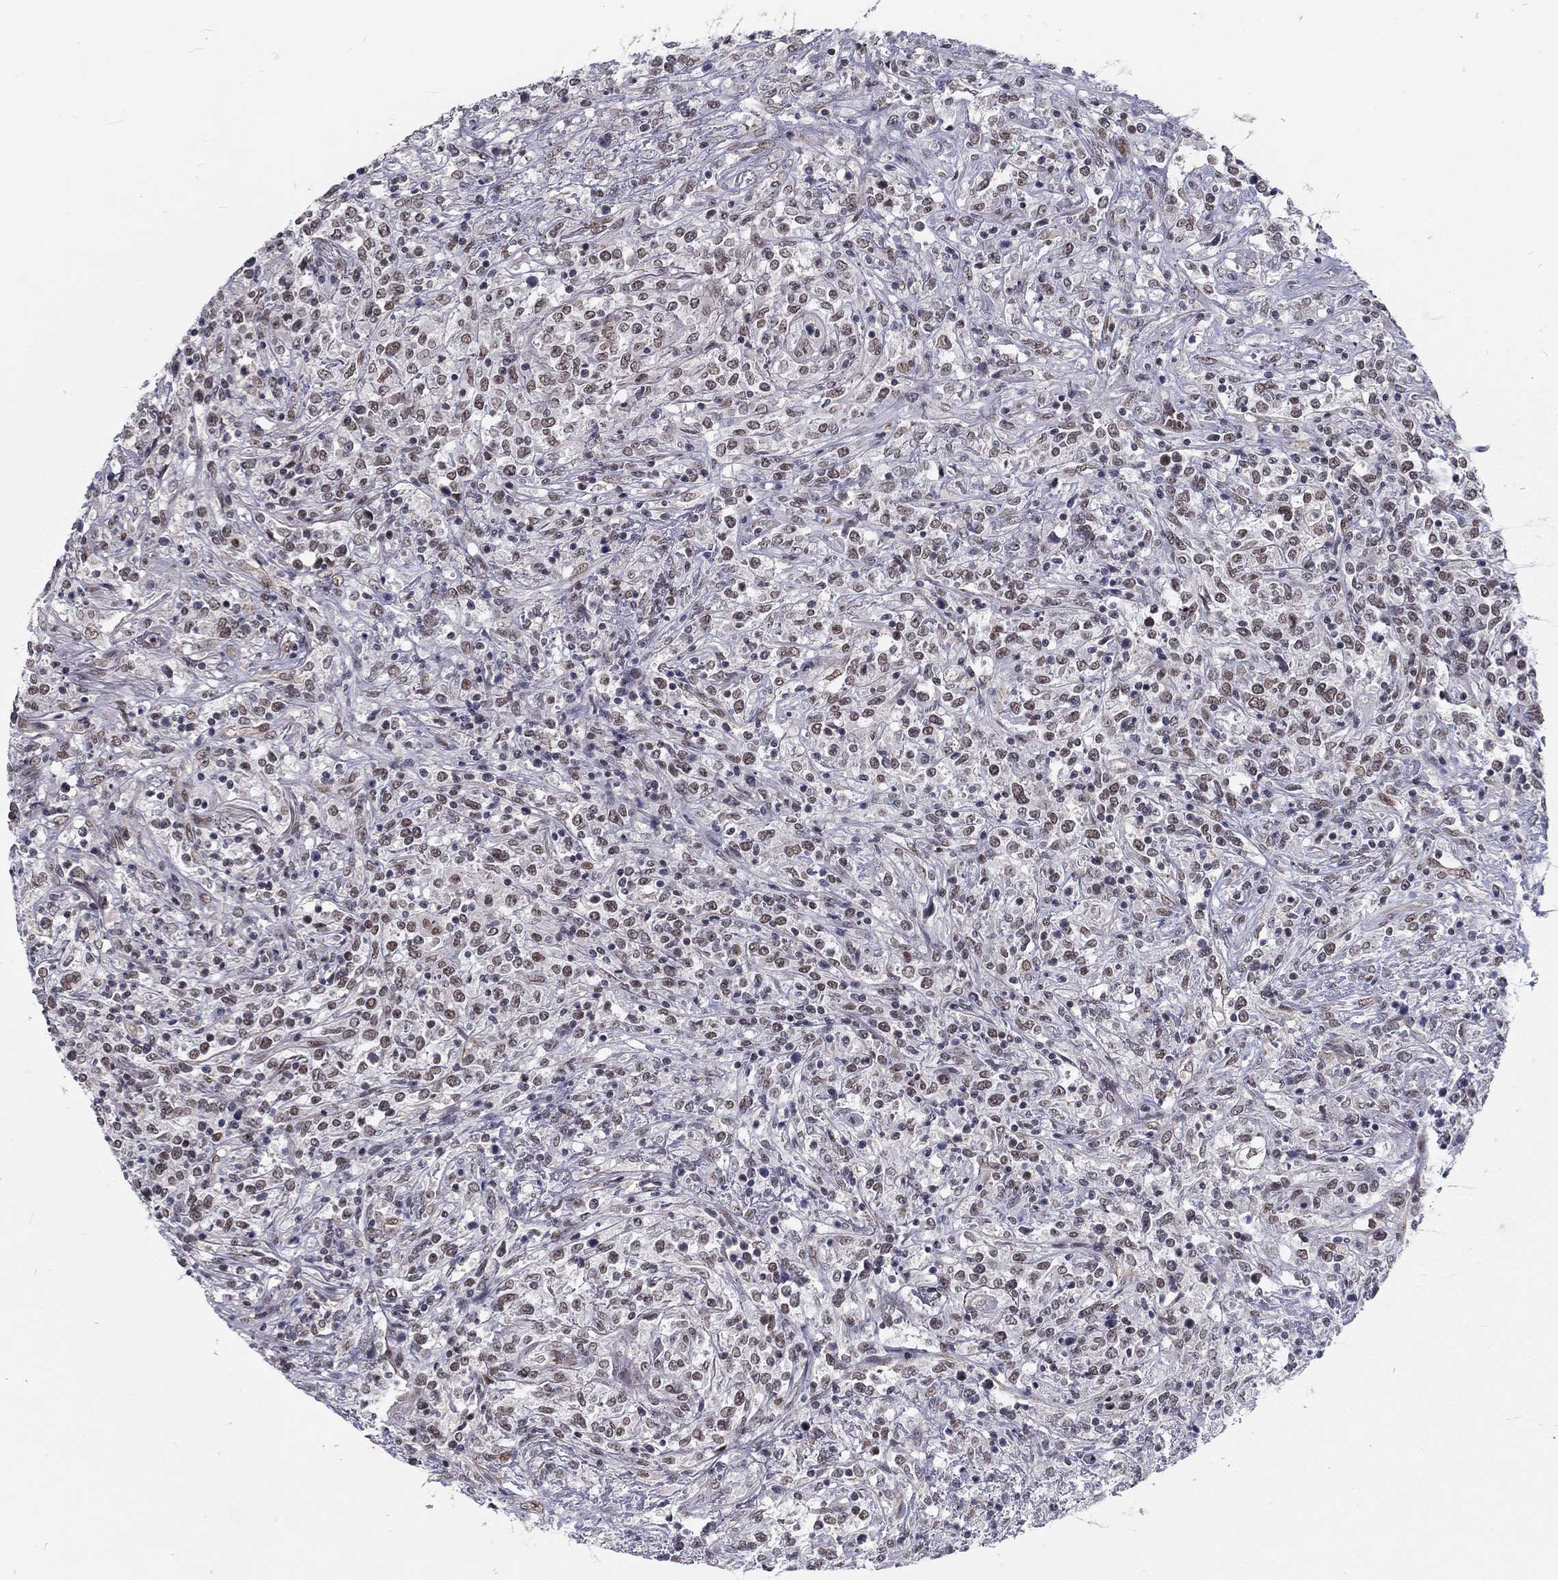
{"staining": {"intensity": "moderate", "quantity": "25%-75%", "location": "nuclear"}, "tissue": "lymphoma", "cell_type": "Tumor cells", "image_type": "cancer", "snomed": [{"axis": "morphology", "description": "Malignant lymphoma, non-Hodgkin's type, High grade"}, {"axis": "topography", "description": "Lung"}], "caption": "High-grade malignant lymphoma, non-Hodgkin's type stained with a protein marker exhibits moderate staining in tumor cells.", "gene": "ZBED1", "patient": {"sex": "male", "age": 79}}